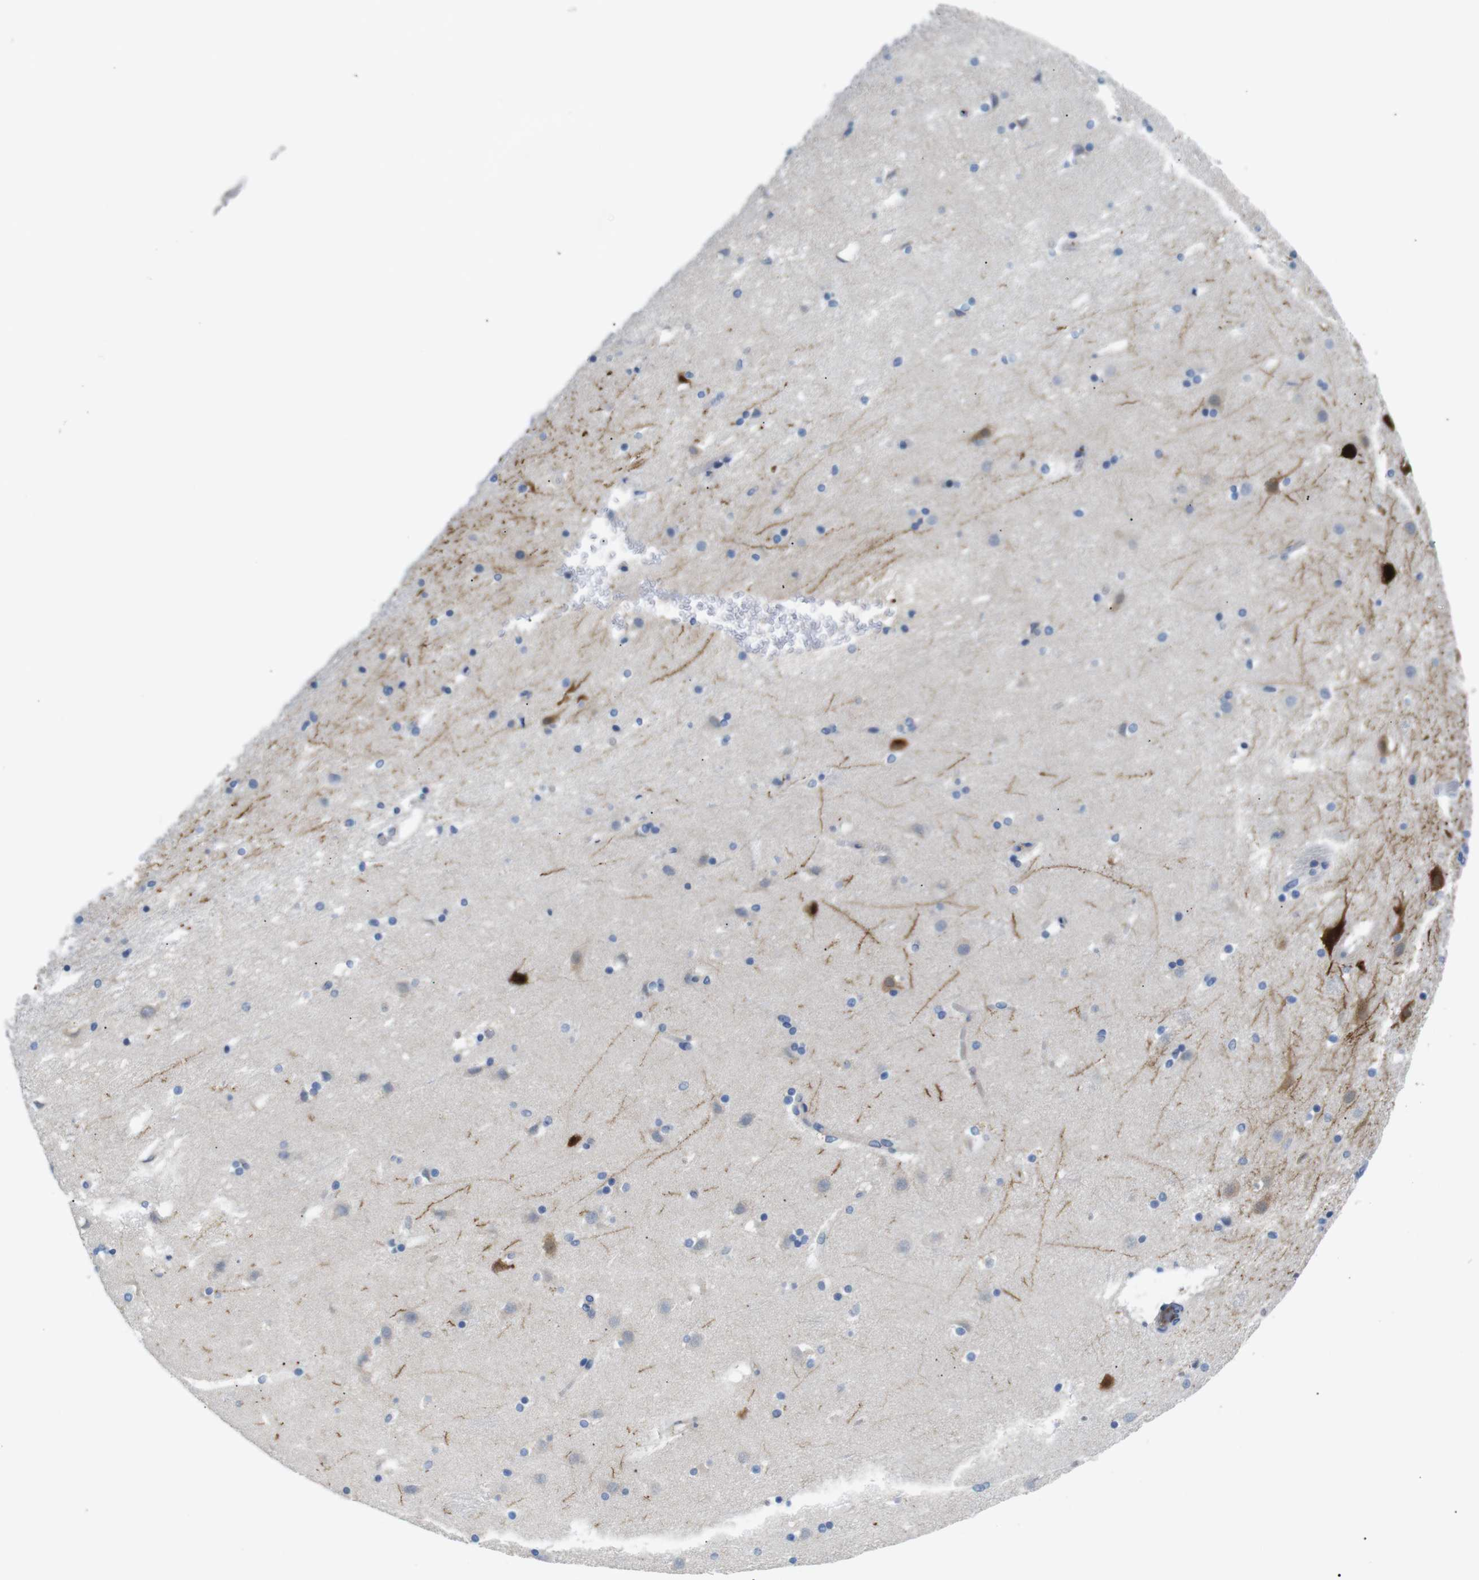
{"staining": {"intensity": "weak", "quantity": "25%-75%", "location": "cytoplasmic/membranous"}, "tissue": "caudate", "cell_type": "Glial cells", "image_type": "normal", "snomed": [{"axis": "morphology", "description": "Normal tissue, NOS"}, {"axis": "topography", "description": "Lateral ventricle wall"}], "caption": "Protein staining displays weak cytoplasmic/membranous positivity in approximately 25%-75% of glial cells in unremarkable caudate.", "gene": "DCP1A", "patient": {"sex": "male", "age": 45}}